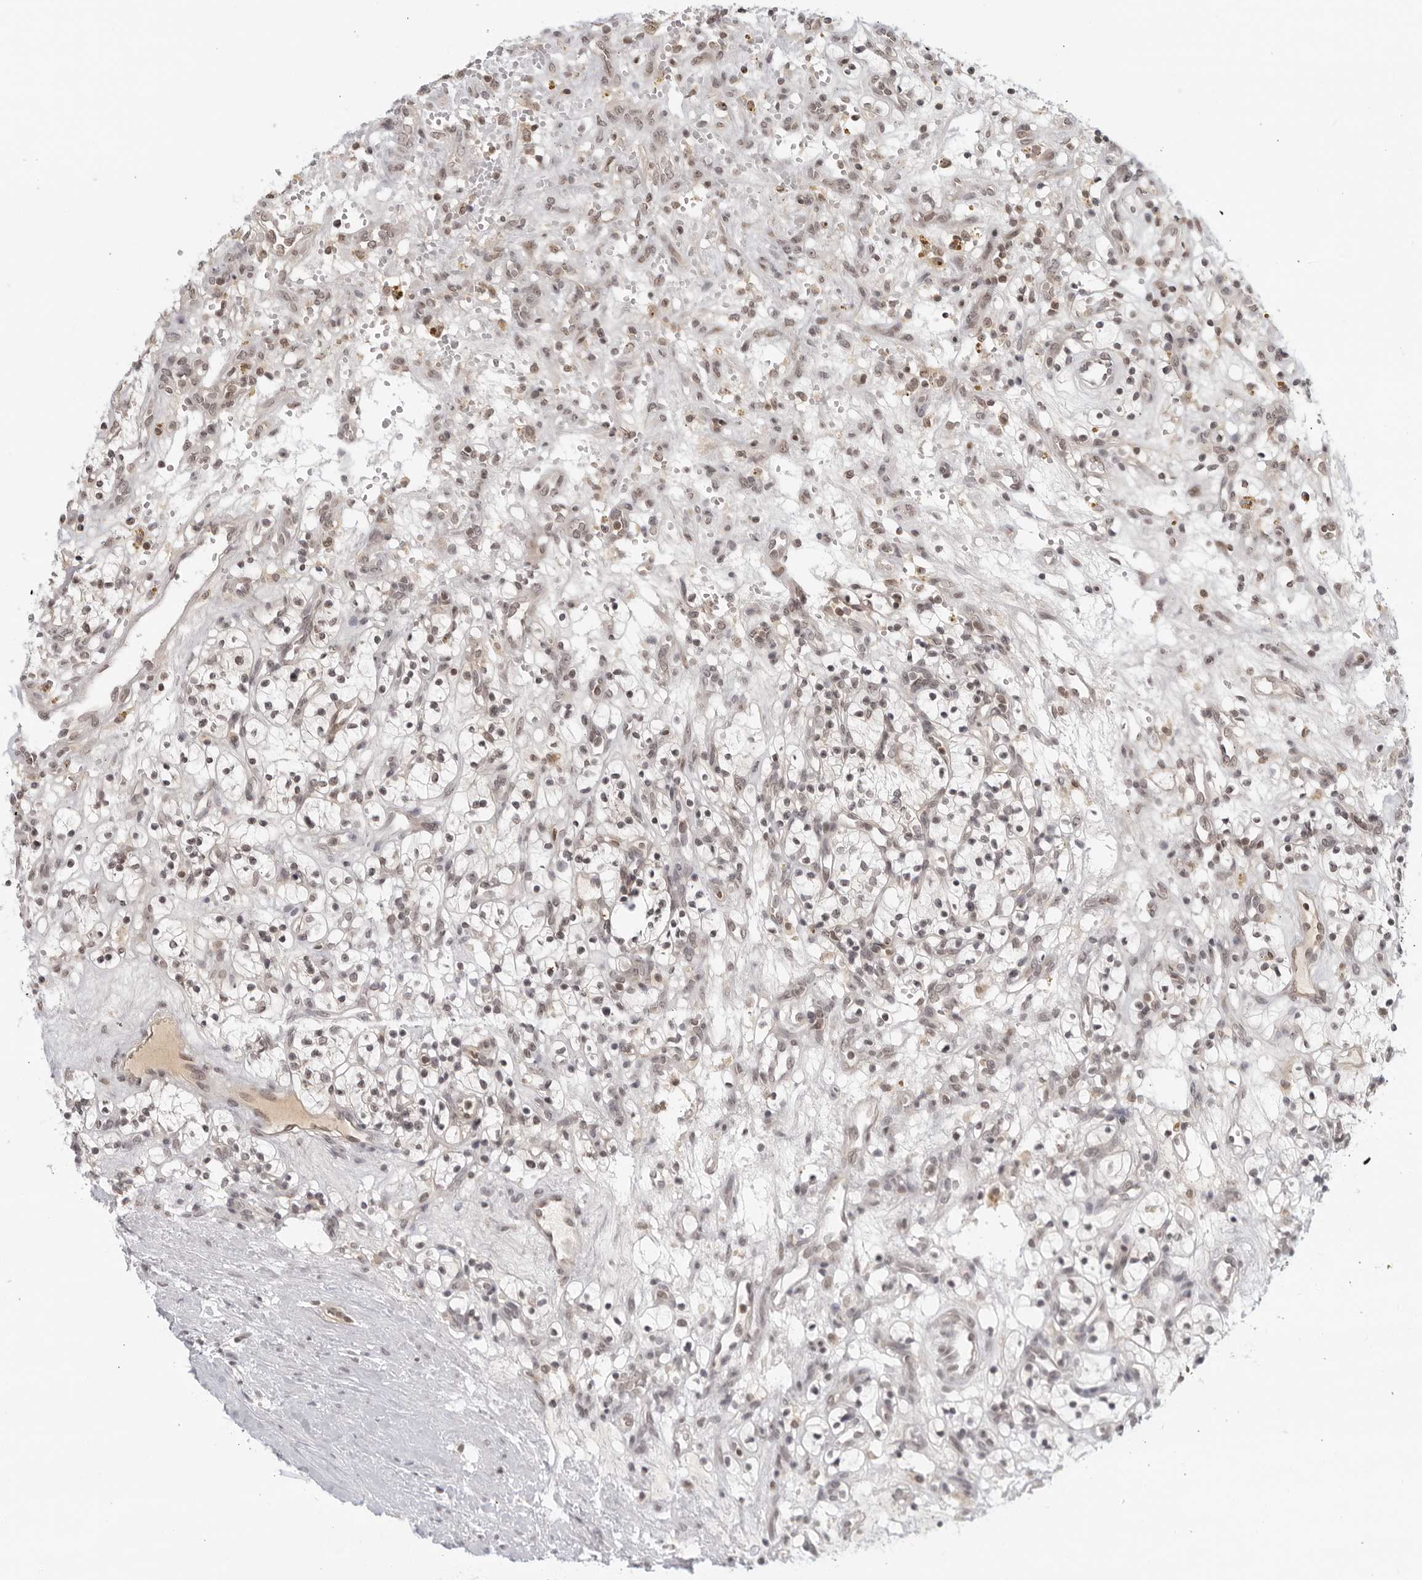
{"staining": {"intensity": "weak", "quantity": "25%-75%", "location": "nuclear"}, "tissue": "renal cancer", "cell_type": "Tumor cells", "image_type": "cancer", "snomed": [{"axis": "morphology", "description": "Adenocarcinoma, NOS"}, {"axis": "topography", "description": "Kidney"}], "caption": "Protein positivity by immunohistochemistry (IHC) displays weak nuclear expression in about 25%-75% of tumor cells in renal cancer (adenocarcinoma).", "gene": "CC2D1B", "patient": {"sex": "female", "age": 57}}